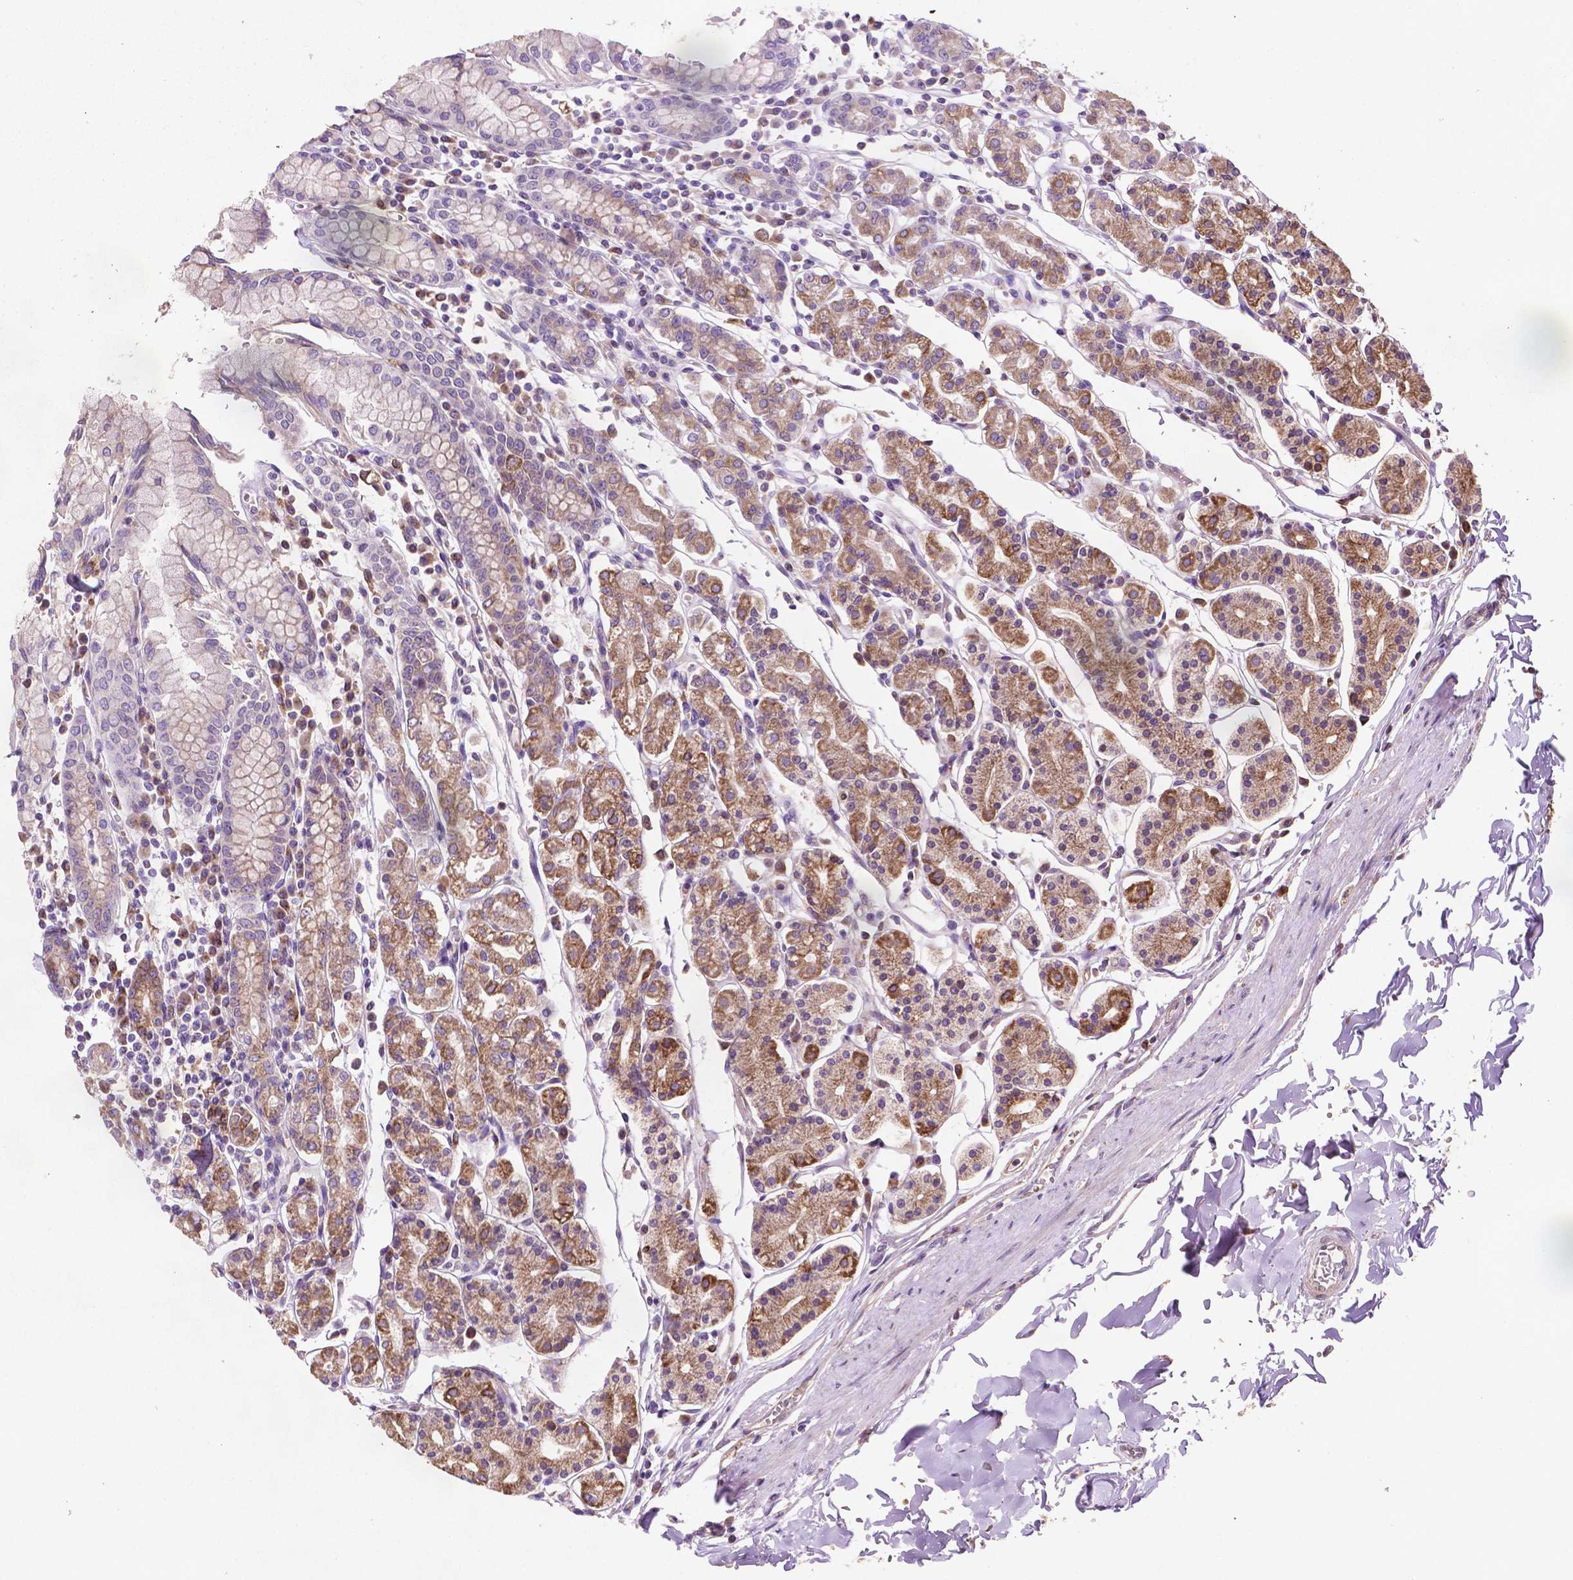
{"staining": {"intensity": "moderate", "quantity": "25%-75%", "location": "cytoplasmic/membranous"}, "tissue": "stomach", "cell_type": "Glandular cells", "image_type": "normal", "snomed": [{"axis": "morphology", "description": "Normal tissue, NOS"}, {"axis": "topography", "description": "Stomach, upper"}, {"axis": "topography", "description": "Stomach"}], "caption": "Immunohistochemical staining of unremarkable human stomach shows medium levels of moderate cytoplasmic/membranous expression in approximately 25%-75% of glandular cells. Immunohistochemistry stains the protein of interest in brown and the nuclei are stained blue.", "gene": "MBTPS1", "patient": {"sex": "male", "age": 62}}